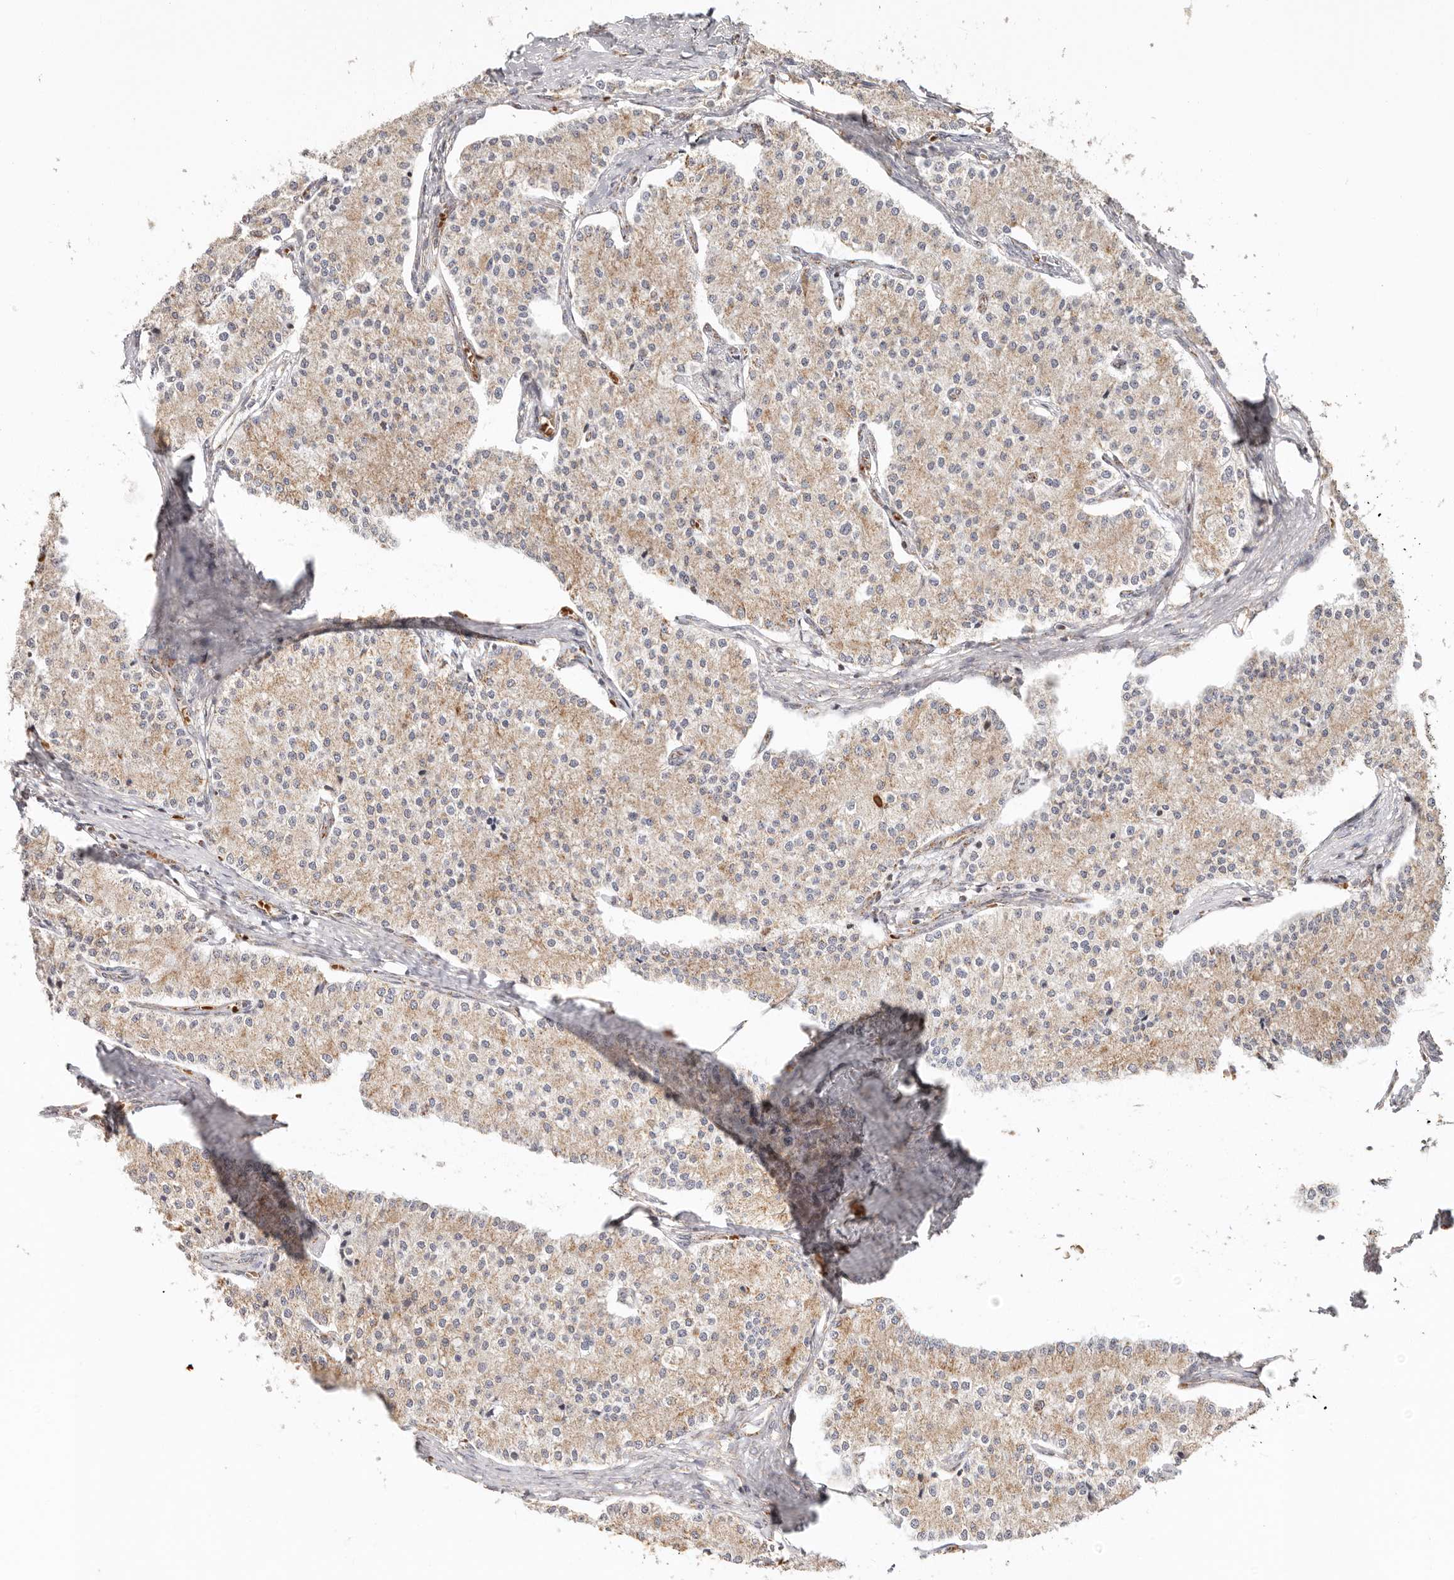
{"staining": {"intensity": "moderate", "quantity": ">75%", "location": "cytoplasmic/membranous"}, "tissue": "carcinoid", "cell_type": "Tumor cells", "image_type": "cancer", "snomed": [{"axis": "morphology", "description": "Carcinoid, malignant, NOS"}, {"axis": "topography", "description": "Colon"}], "caption": "Immunohistochemical staining of carcinoid shows moderate cytoplasmic/membranous protein expression in about >75% of tumor cells.", "gene": "NDUFB11", "patient": {"sex": "female", "age": 52}}